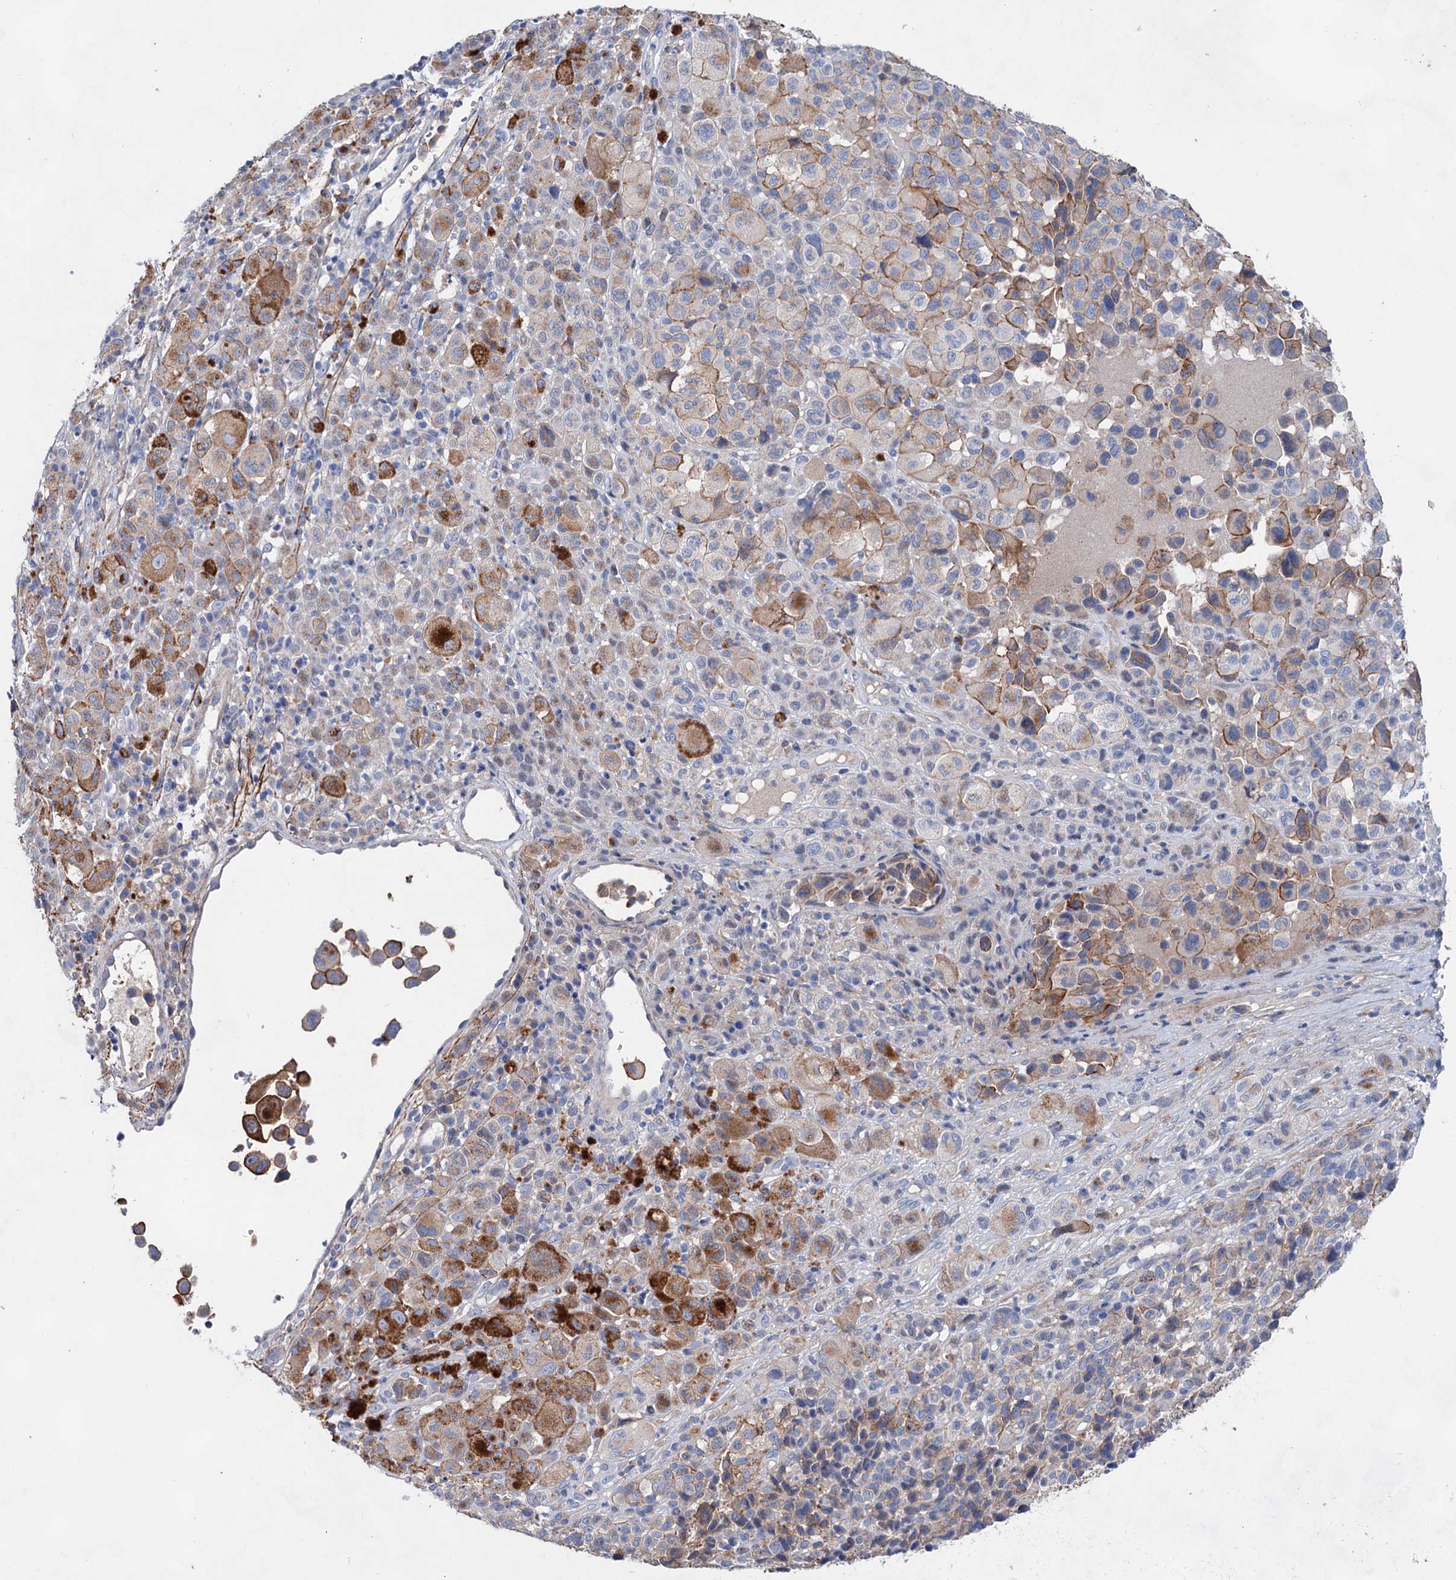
{"staining": {"intensity": "moderate", "quantity": "<25%", "location": "cytoplasmic/membranous"}, "tissue": "melanoma", "cell_type": "Tumor cells", "image_type": "cancer", "snomed": [{"axis": "morphology", "description": "Malignant melanoma, NOS"}, {"axis": "topography", "description": "Skin of trunk"}], "caption": "Malignant melanoma stained for a protein reveals moderate cytoplasmic/membranous positivity in tumor cells.", "gene": "GPR155", "patient": {"sex": "male", "age": 71}}